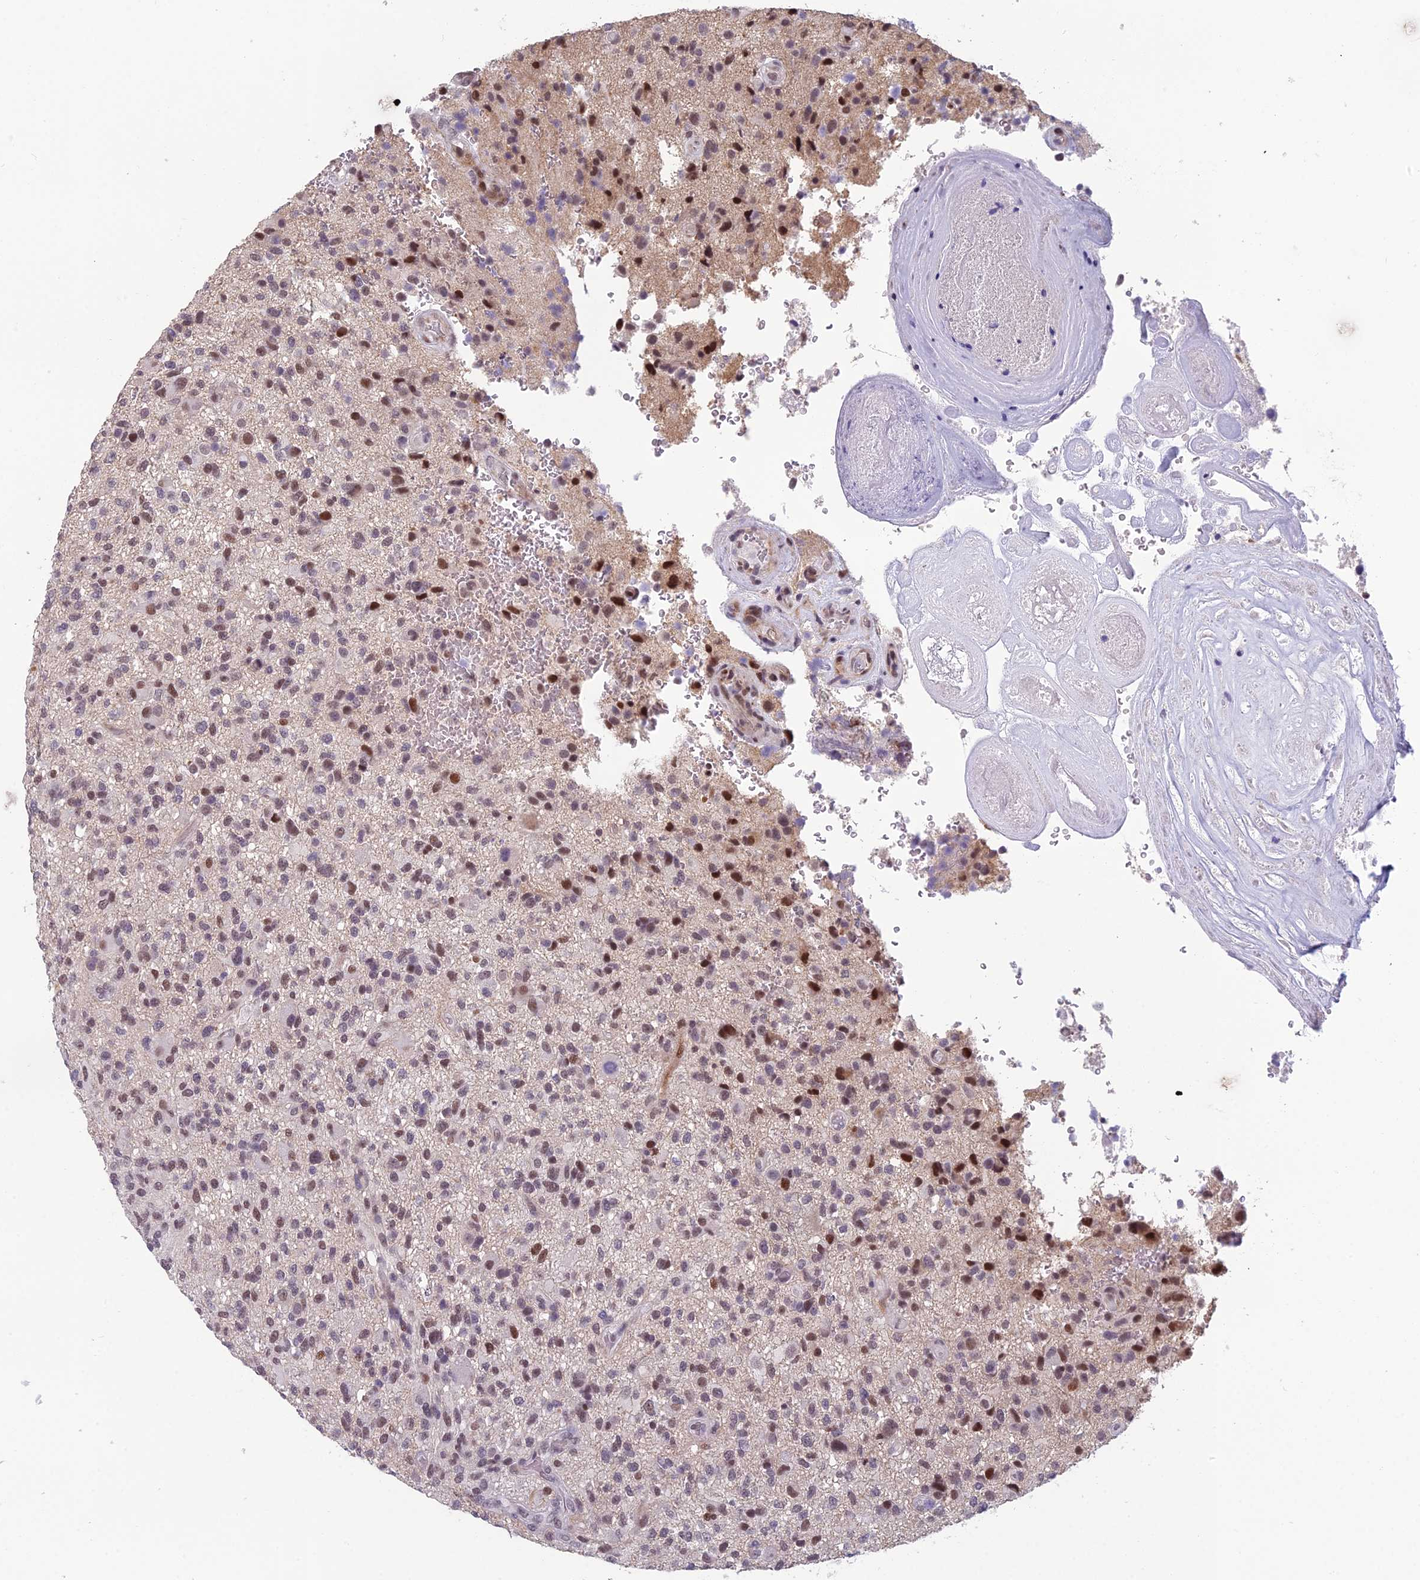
{"staining": {"intensity": "moderate", "quantity": ">75%", "location": "nuclear"}, "tissue": "glioma", "cell_type": "Tumor cells", "image_type": "cancer", "snomed": [{"axis": "morphology", "description": "Glioma, malignant, High grade"}, {"axis": "topography", "description": "Brain"}], "caption": "Immunohistochemistry (IHC) histopathology image of glioma stained for a protein (brown), which shows medium levels of moderate nuclear positivity in about >75% of tumor cells.", "gene": "RGS17", "patient": {"sex": "male", "age": 47}}